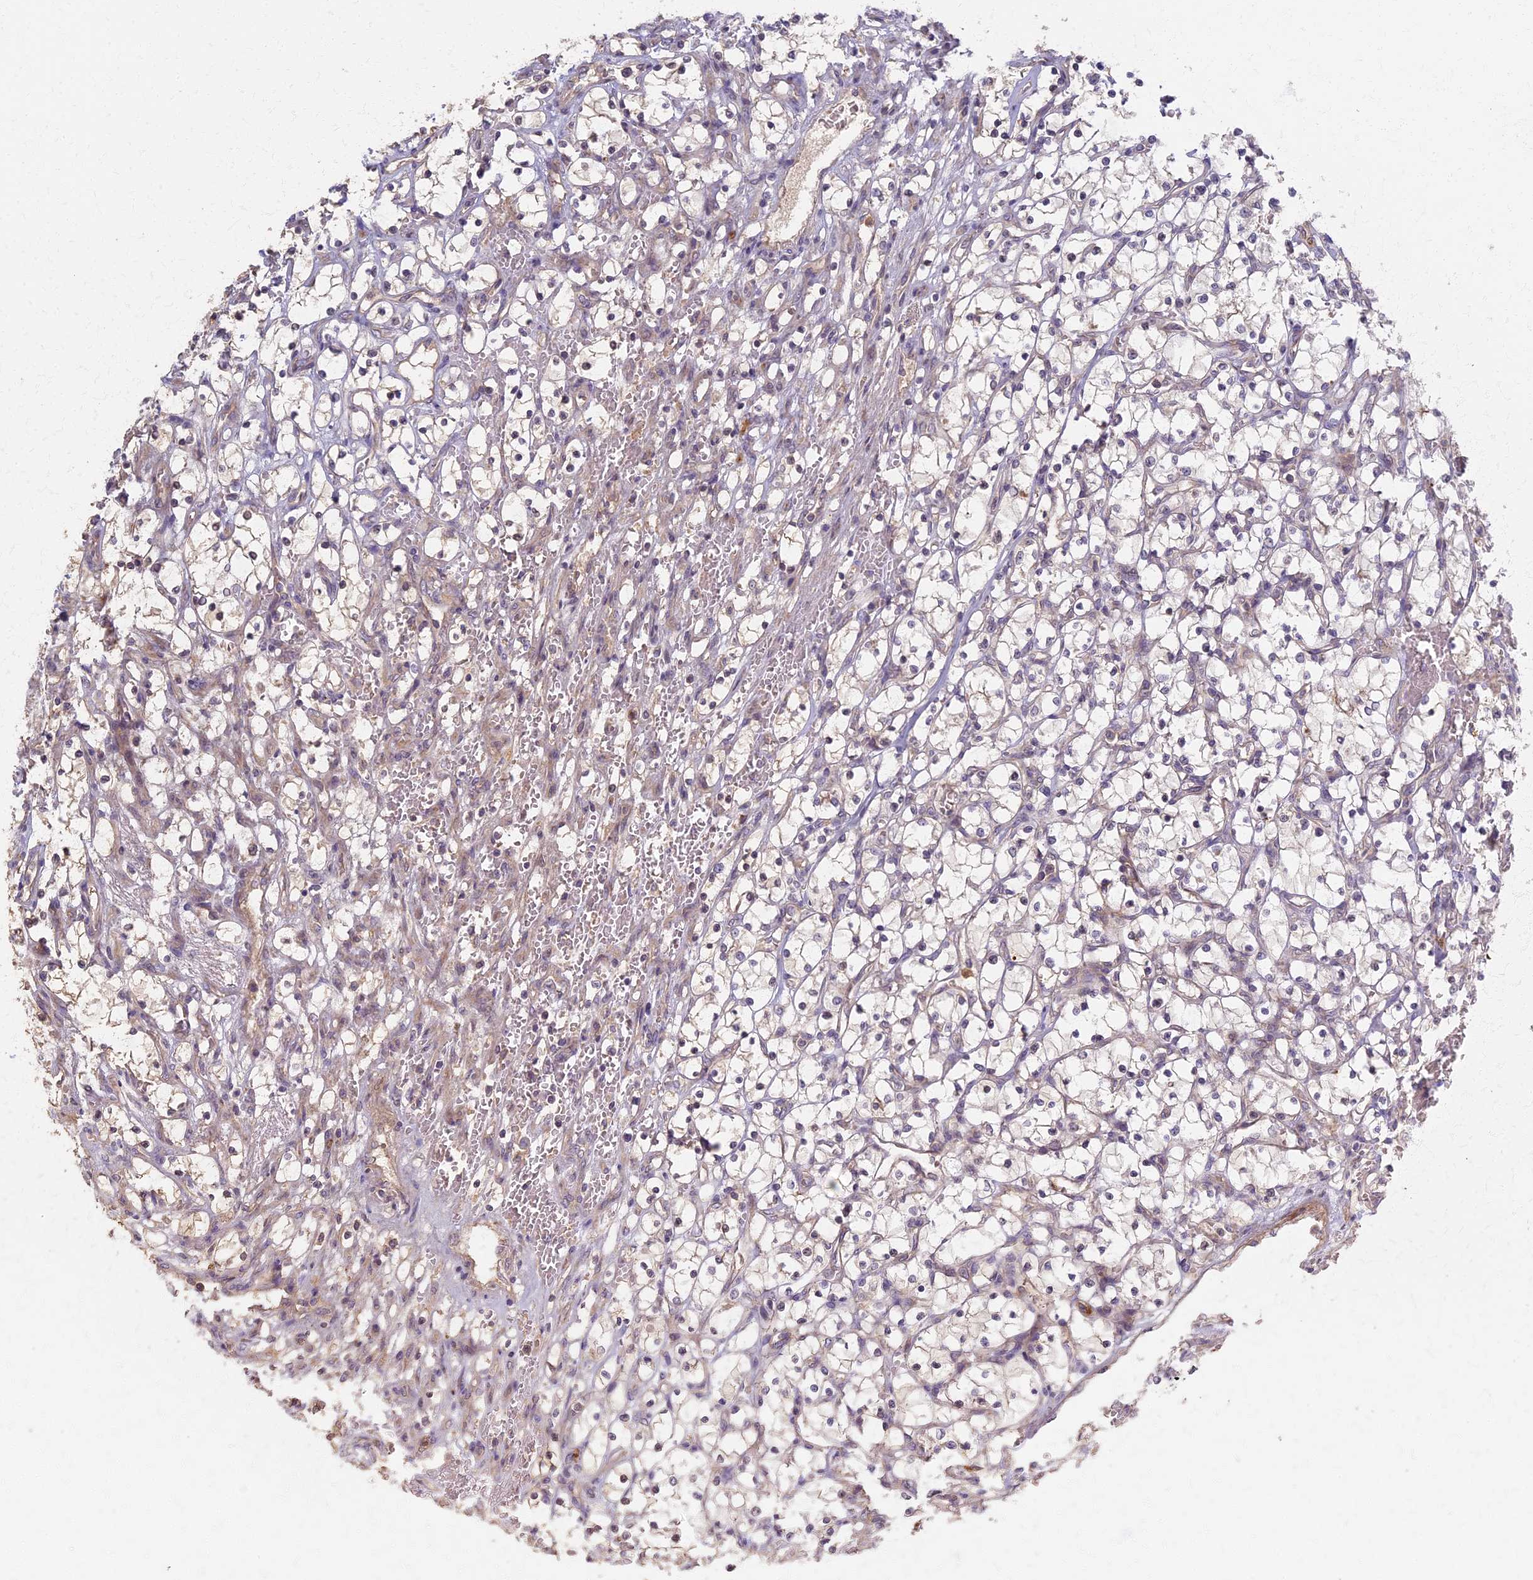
{"staining": {"intensity": "negative", "quantity": "none", "location": "none"}, "tissue": "renal cancer", "cell_type": "Tumor cells", "image_type": "cancer", "snomed": [{"axis": "morphology", "description": "Adenocarcinoma, NOS"}, {"axis": "topography", "description": "Kidney"}], "caption": "This is a photomicrograph of IHC staining of renal cancer, which shows no staining in tumor cells. The staining is performed using DAB brown chromogen with nuclei counter-stained in using hematoxylin.", "gene": "AP4E1", "patient": {"sex": "female", "age": 69}}